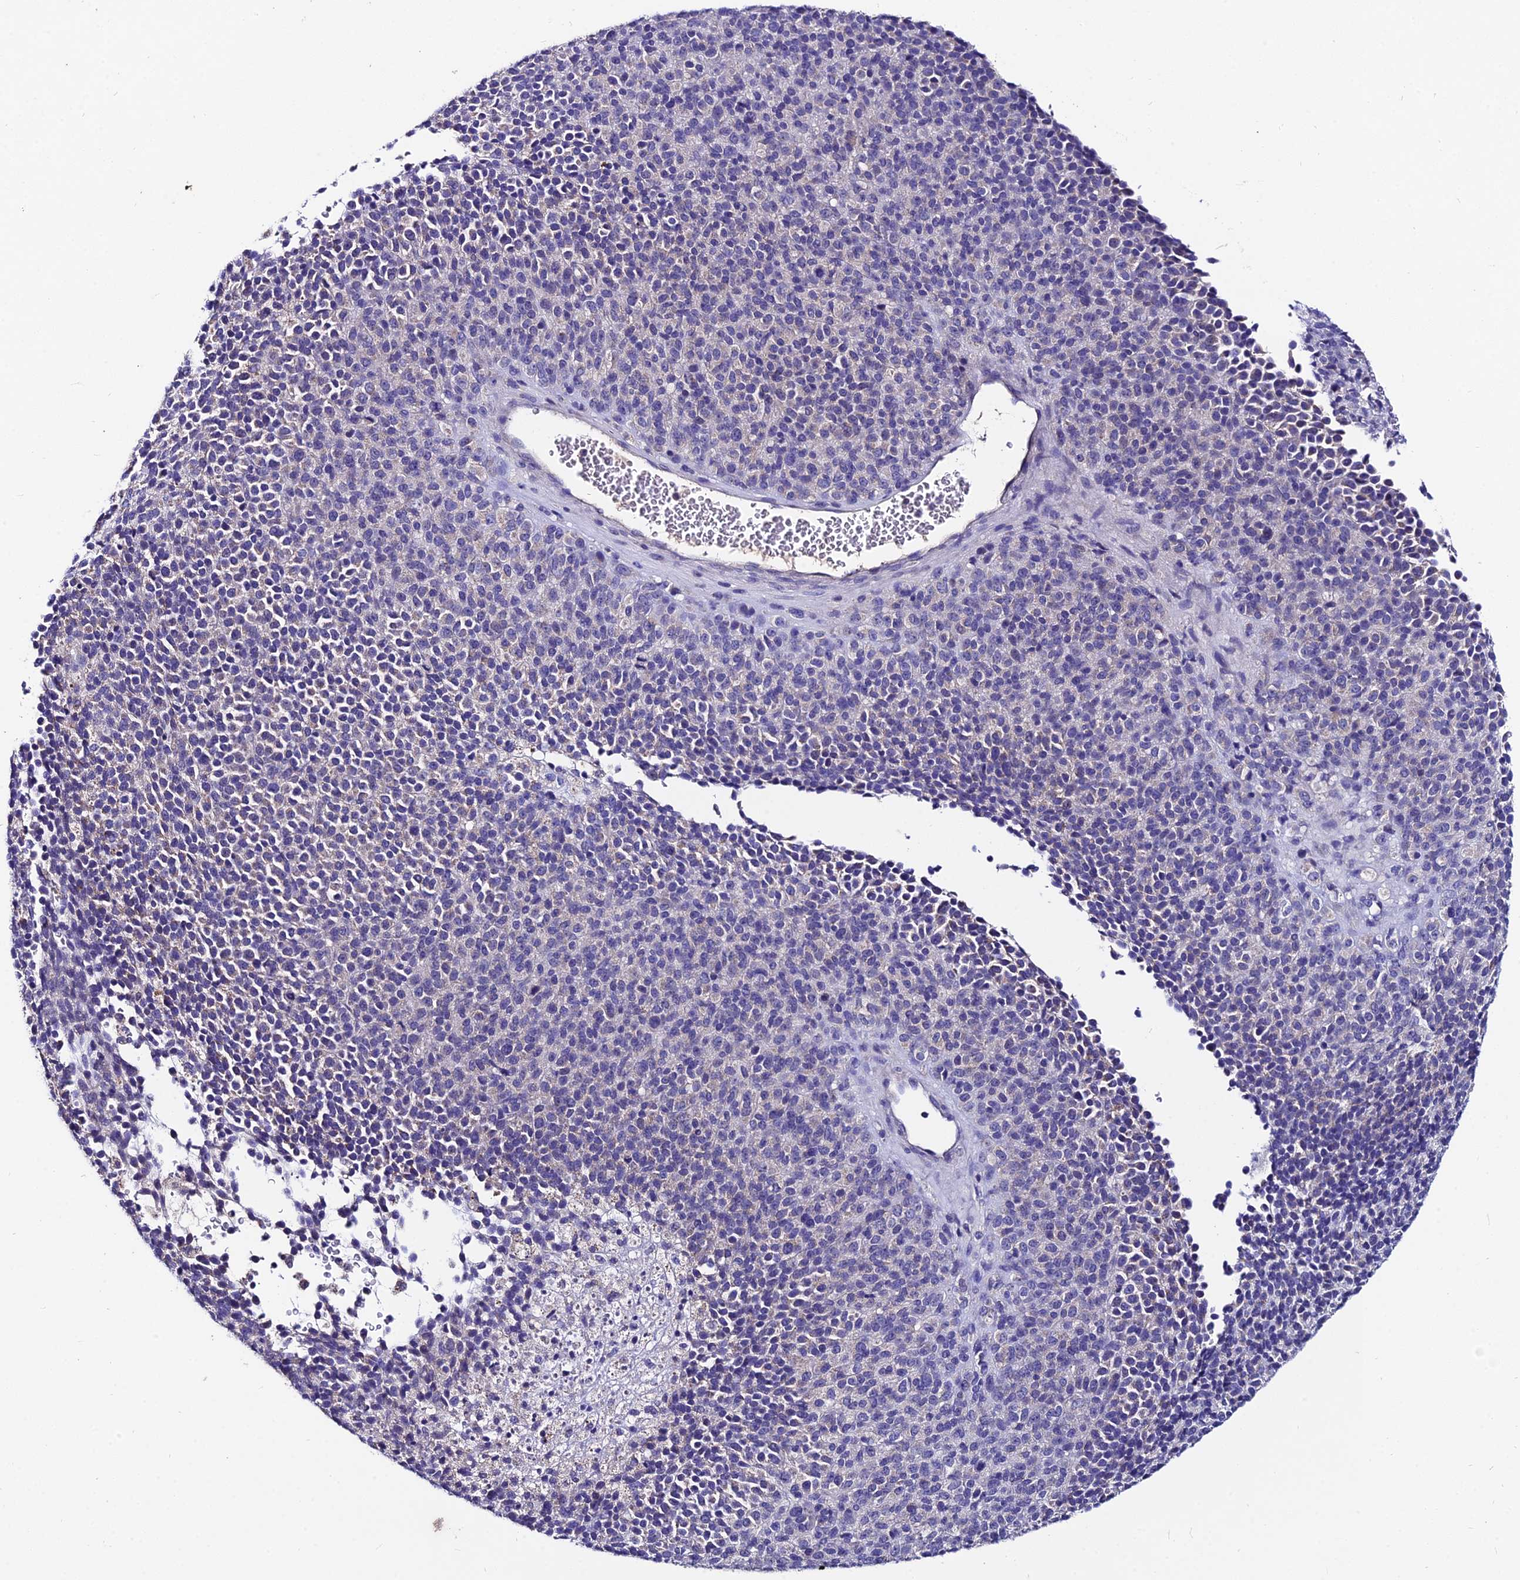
{"staining": {"intensity": "negative", "quantity": "none", "location": "none"}, "tissue": "melanoma", "cell_type": "Tumor cells", "image_type": "cancer", "snomed": [{"axis": "morphology", "description": "Malignant melanoma, Metastatic site"}, {"axis": "topography", "description": "Brain"}], "caption": "An immunohistochemistry photomicrograph of melanoma is shown. There is no staining in tumor cells of melanoma.", "gene": "LGALS7", "patient": {"sex": "female", "age": 56}}